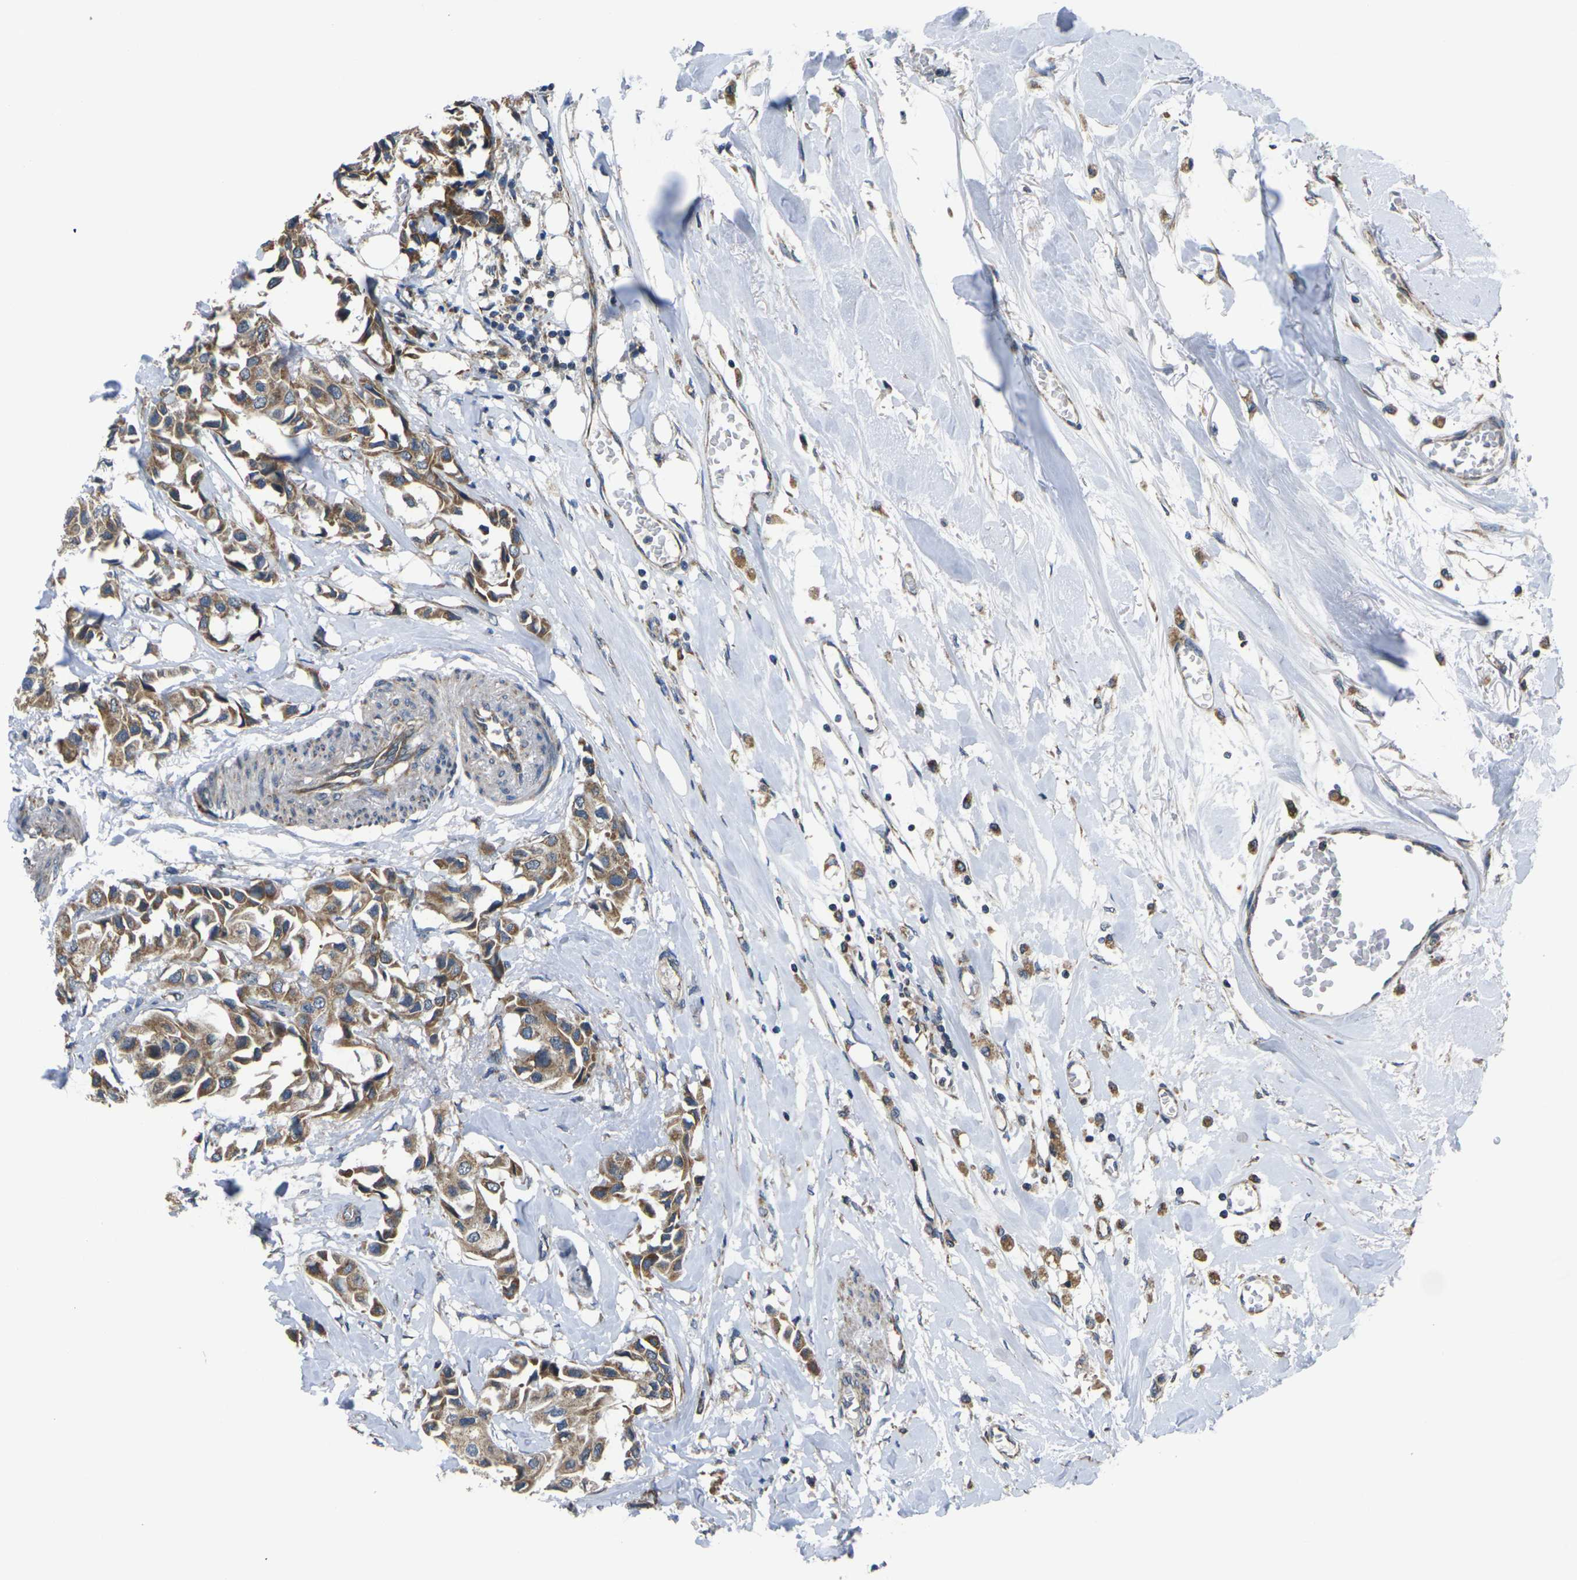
{"staining": {"intensity": "moderate", "quantity": ">75%", "location": "cytoplasmic/membranous"}, "tissue": "breast cancer", "cell_type": "Tumor cells", "image_type": "cancer", "snomed": [{"axis": "morphology", "description": "Duct carcinoma"}, {"axis": "topography", "description": "Breast"}], "caption": "A brown stain shows moderate cytoplasmic/membranous staining of a protein in human breast intraductal carcinoma tumor cells.", "gene": "TMEM120B", "patient": {"sex": "female", "age": 80}}